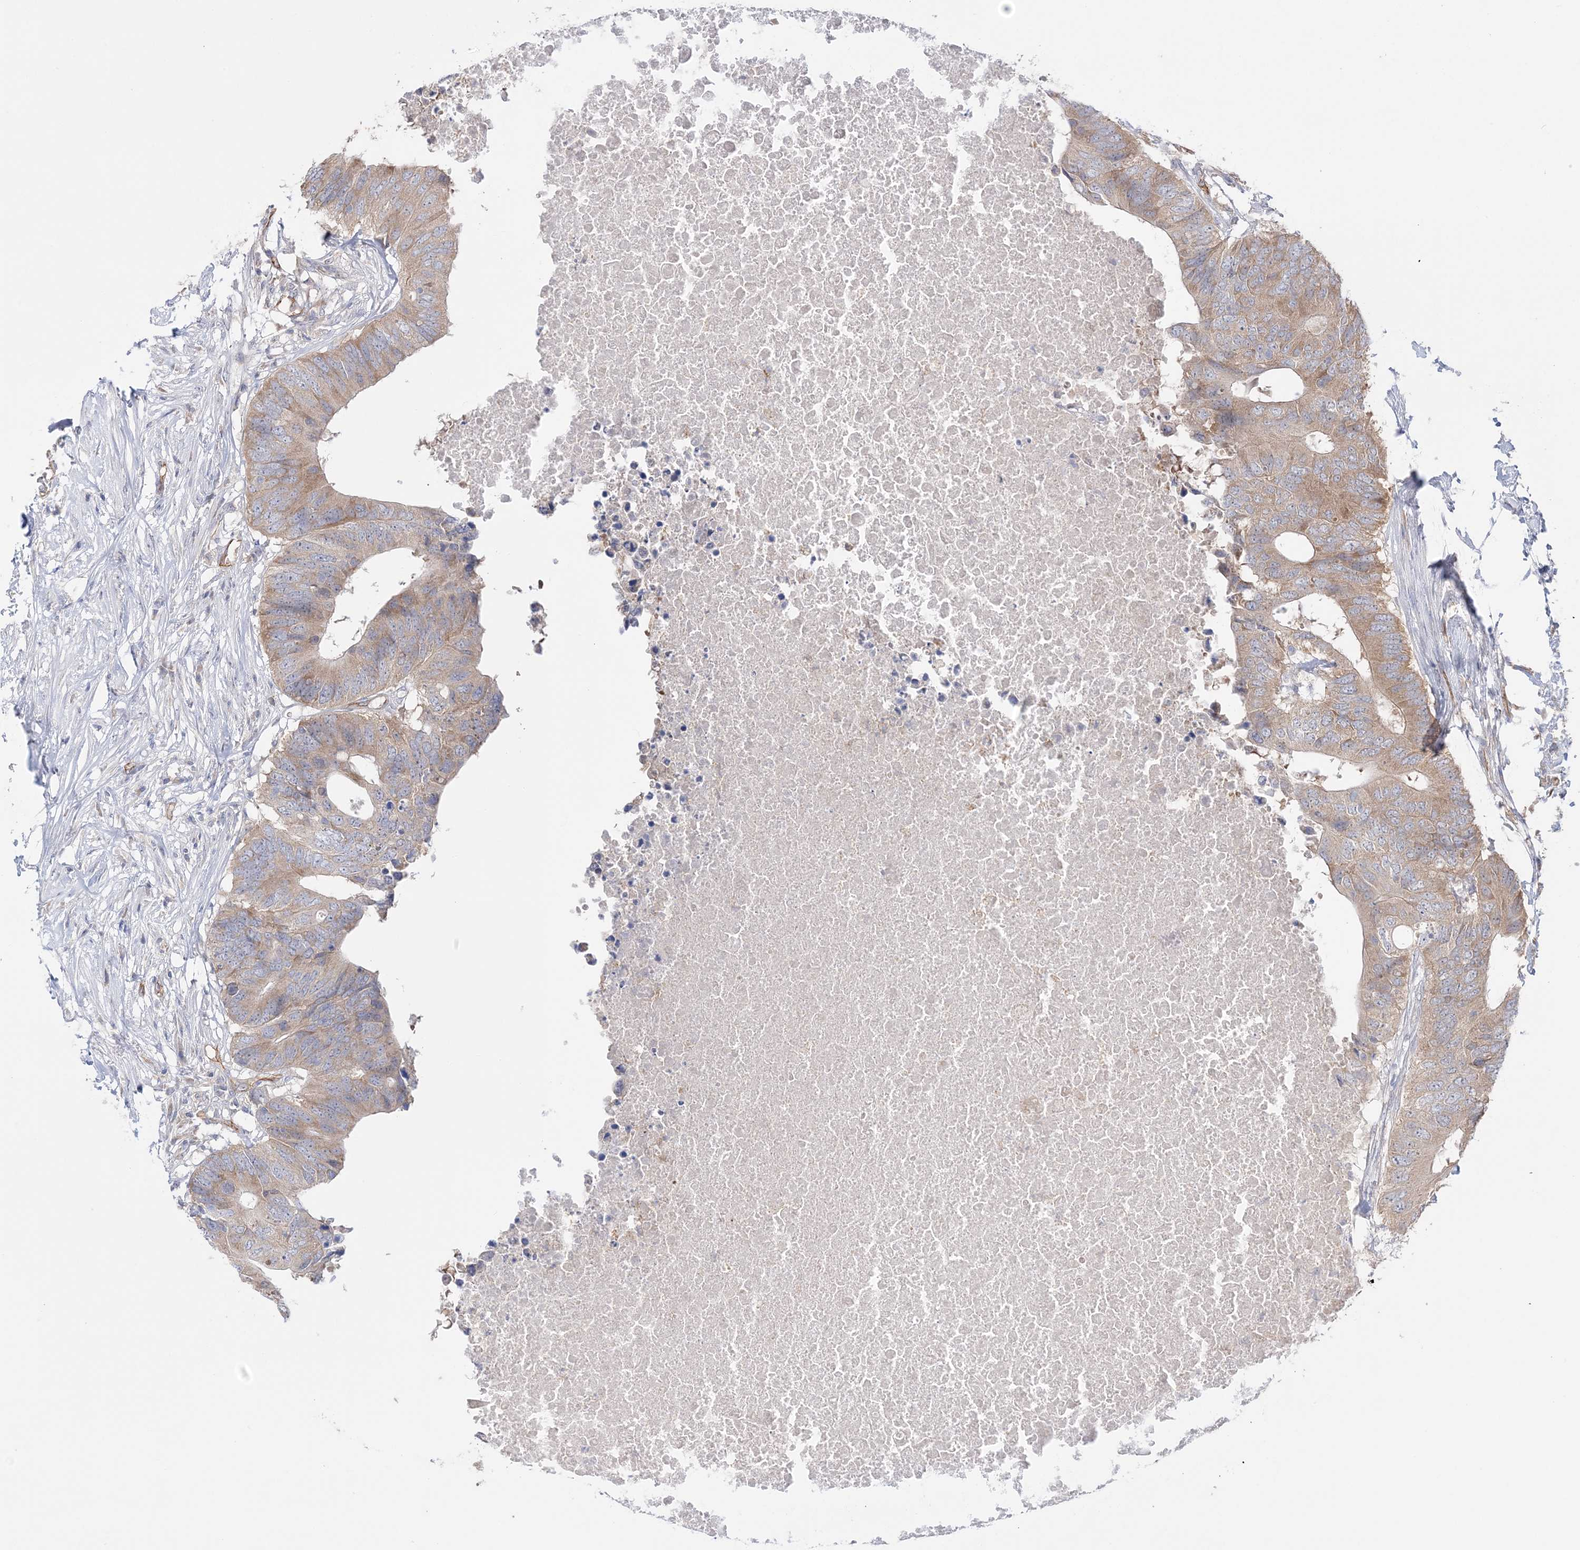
{"staining": {"intensity": "moderate", "quantity": ">75%", "location": "cytoplasmic/membranous"}, "tissue": "colorectal cancer", "cell_type": "Tumor cells", "image_type": "cancer", "snomed": [{"axis": "morphology", "description": "Adenocarcinoma, NOS"}, {"axis": "topography", "description": "Colon"}], "caption": "The micrograph reveals immunohistochemical staining of adenocarcinoma (colorectal). There is moderate cytoplasmic/membranous positivity is seen in approximately >75% of tumor cells. (DAB (3,3'-diaminobenzidine) = brown stain, brightfield microscopy at high magnification).", "gene": "FARSB", "patient": {"sex": "male", "age": 71}}